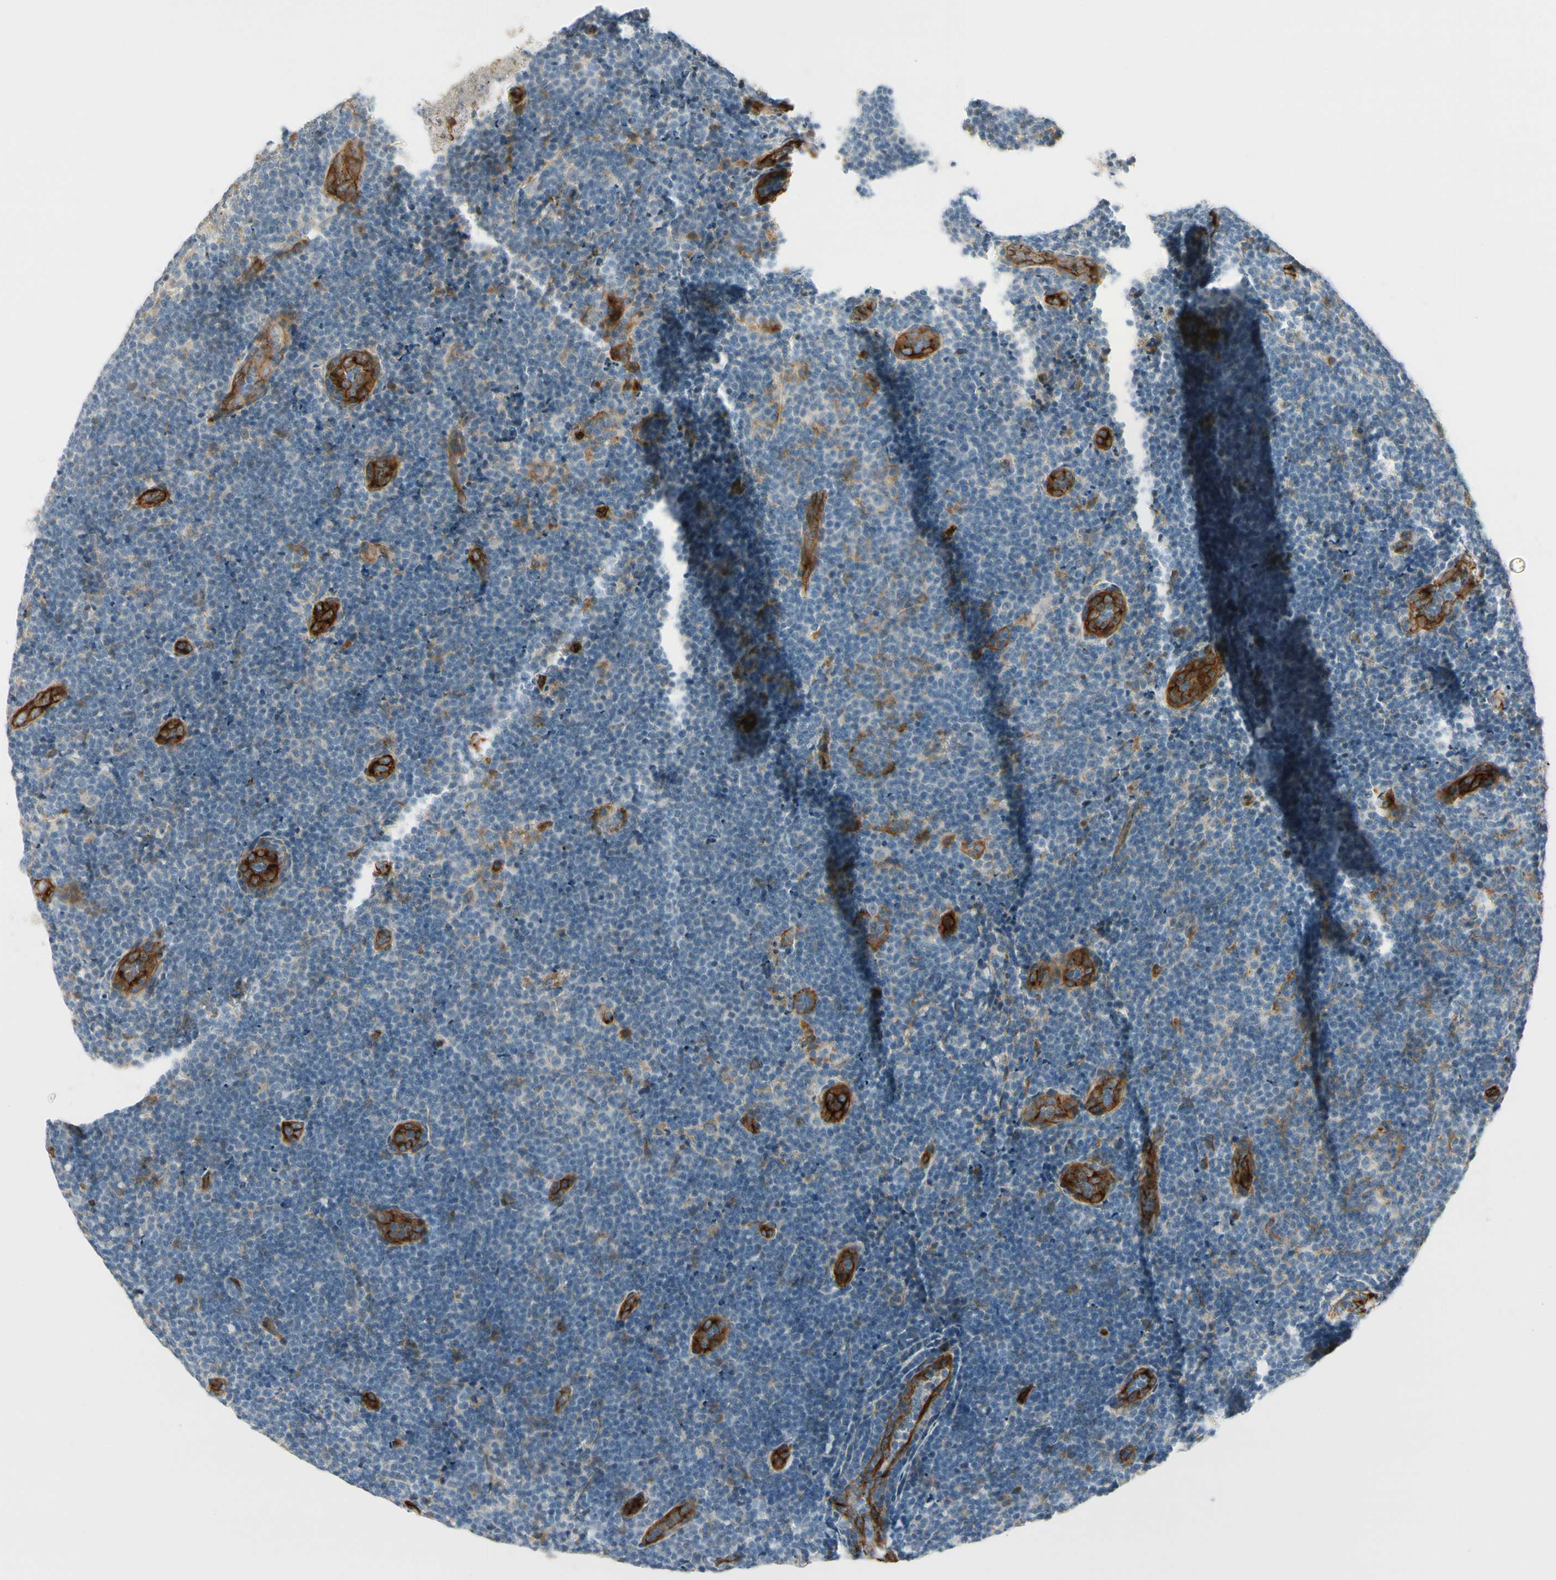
{"staining": {"intensity": "negative", "quantity": "none", "location": "none"}, "tissue": "lymphoma", "cell_type": "Tumor cells", "image_type": "cancer", "snomed": [{"axis": "morphology", "description": "Malignant lymphoma, non-Hodgkin's type, Low grade"}, {"axis": "topography", "description": "Lymph node"}], "caption": "Photomicrograph shows no protein positivity in tumor cells of low-grade malignant lymphoma, non-Hodgkin's type tissue.", "gene": "MCAM", "patient": {"sex": "male", "age": 83}}